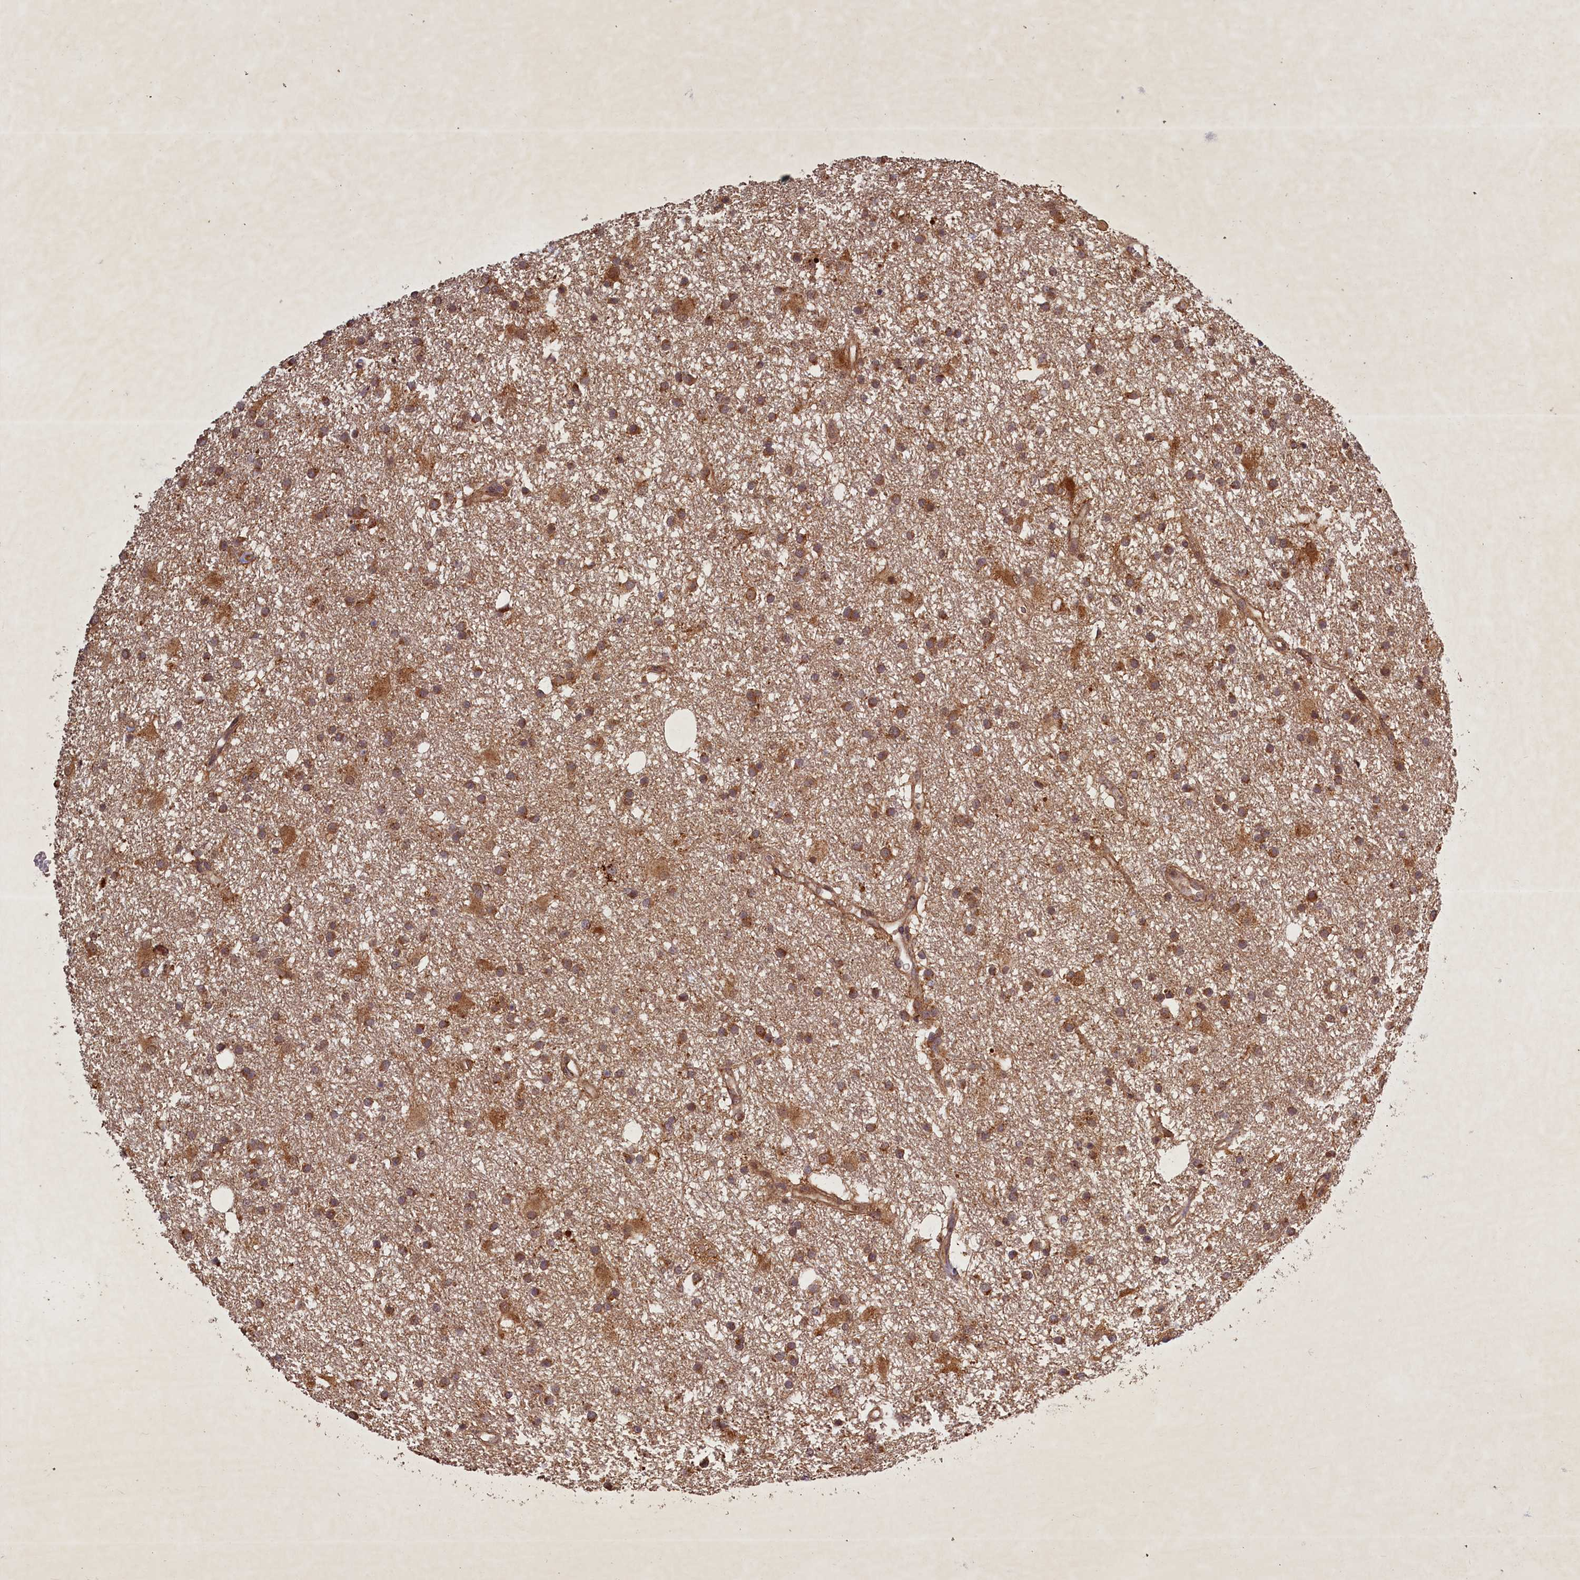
{"staining": {"intensity": "moderate", "quantity": ">75%", "location": "cytoplasmic/membranous"}, "tissue": "glioma", "cell_type": "Tumor cells", "image_type": "cancer", "snomed": [{"axis": "morphology", "description": "Glioma, malignant, High grade"}, {"axis": "topography", "description": "Brain"}], "caption": "High-magnification brightfield microscopy of malignant high-grade glioma stained with DAB (3,3'-diaminobenzidine) (brown) and counterstained with hematoxylin (blue). tumor cells exhibit moderate cytoplasmic/membranous staining is seen in approximately>75% of cells. (IHC, brightfield microscopy, high magnification).", "gene": "BICD1", "patient": {"sex": "male", "age": 77}}